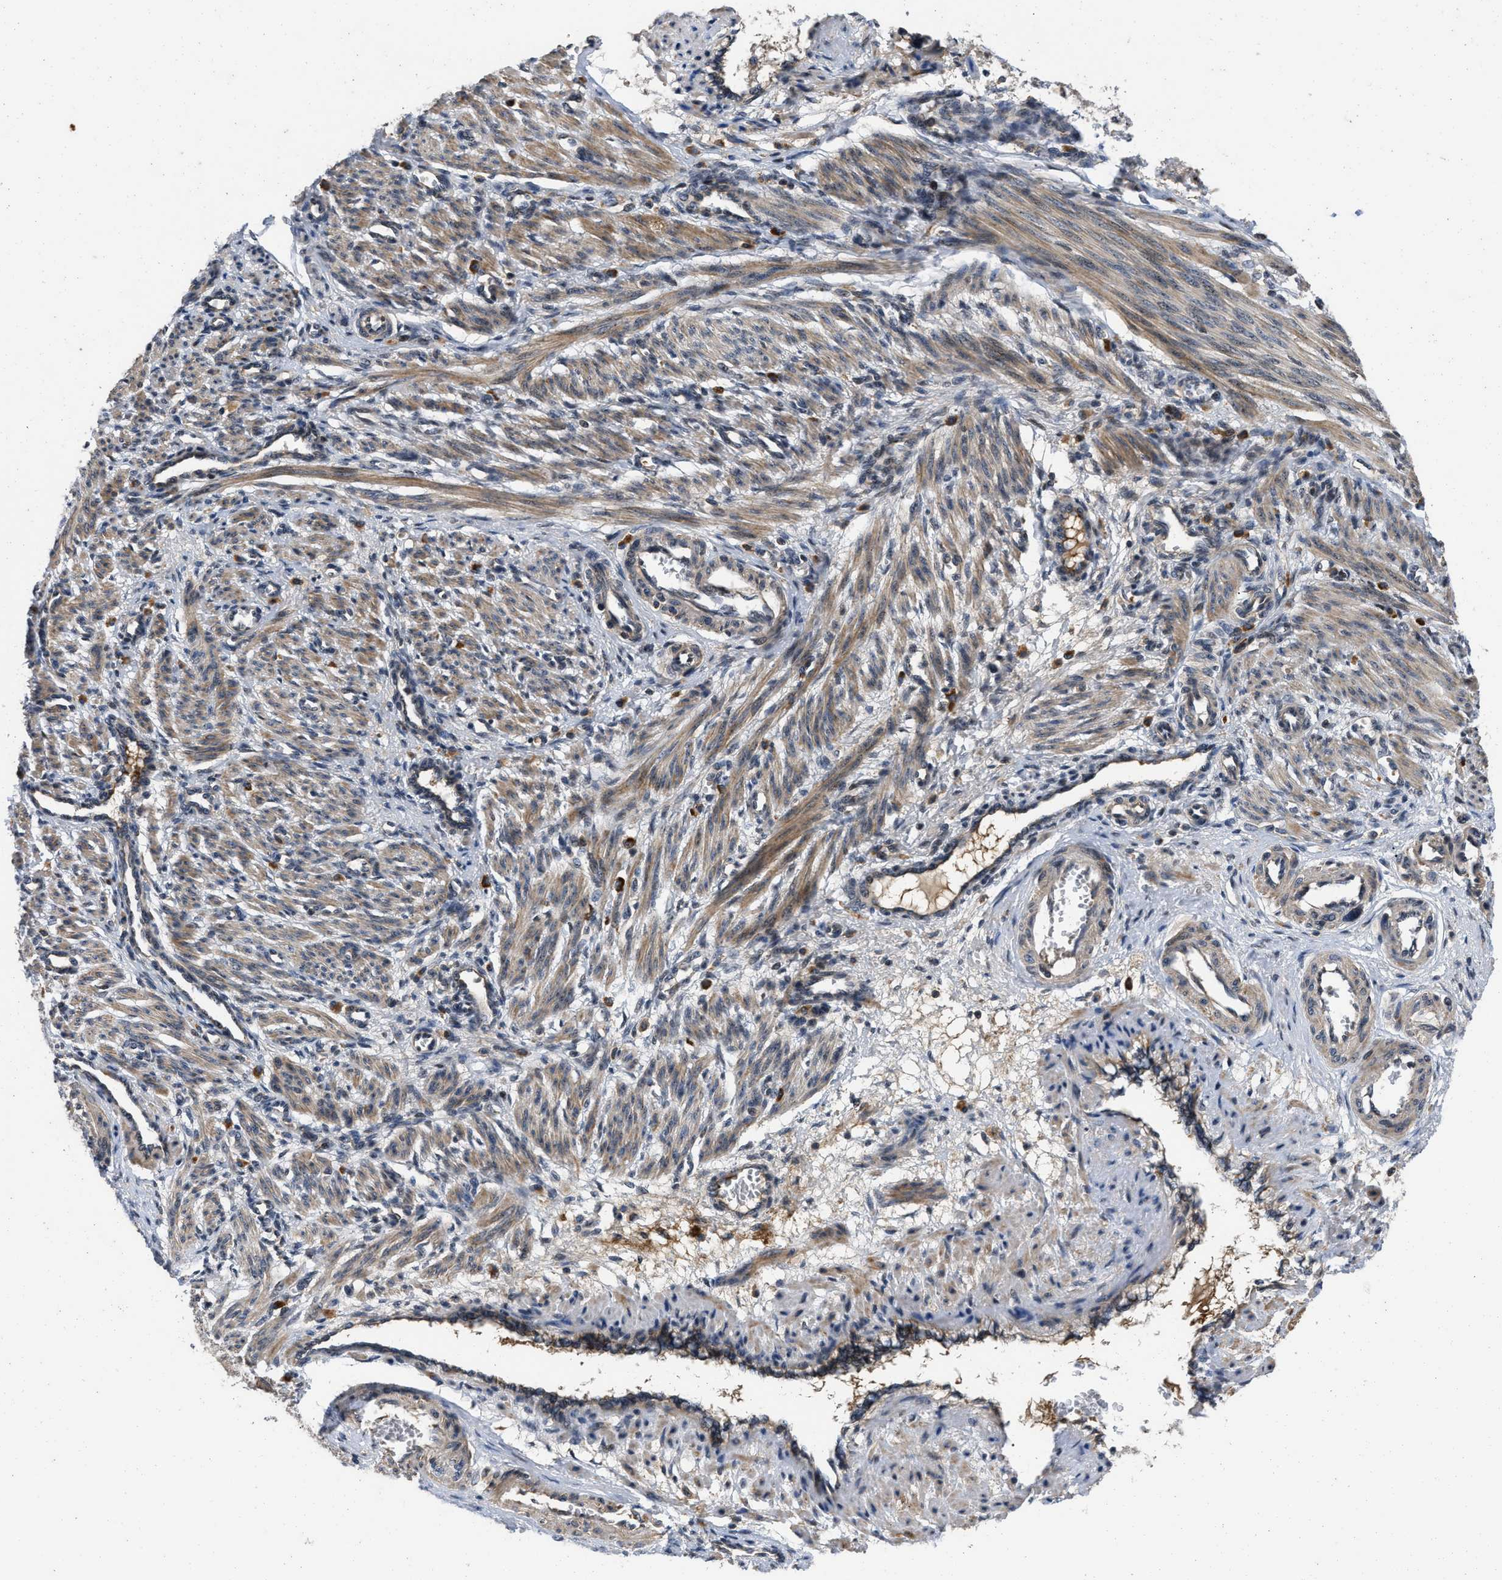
{"staining": {"intensity": "moderate", "quantity": ">75%", "location": "cytoplasmic/membranous"}, "tissue": "smooth muscle", "cell_type": "Smooth muscle cells", "image_type": "normal", "snomed": [{"axis": "morphology", "description": "Normal tissue, NOS"}, {"axis": "topography", "description": "Endometrium"}], "caption": "Brown immunohistochemical staining in unremarkable smooth muscle reveals moderate cytoplasmic/membranous positivity in about >75% of smooth muscle cells. Nuclei are stained in blue.", "gene": "PRDM14", "patient": {"sex": "female", "age": 33}}